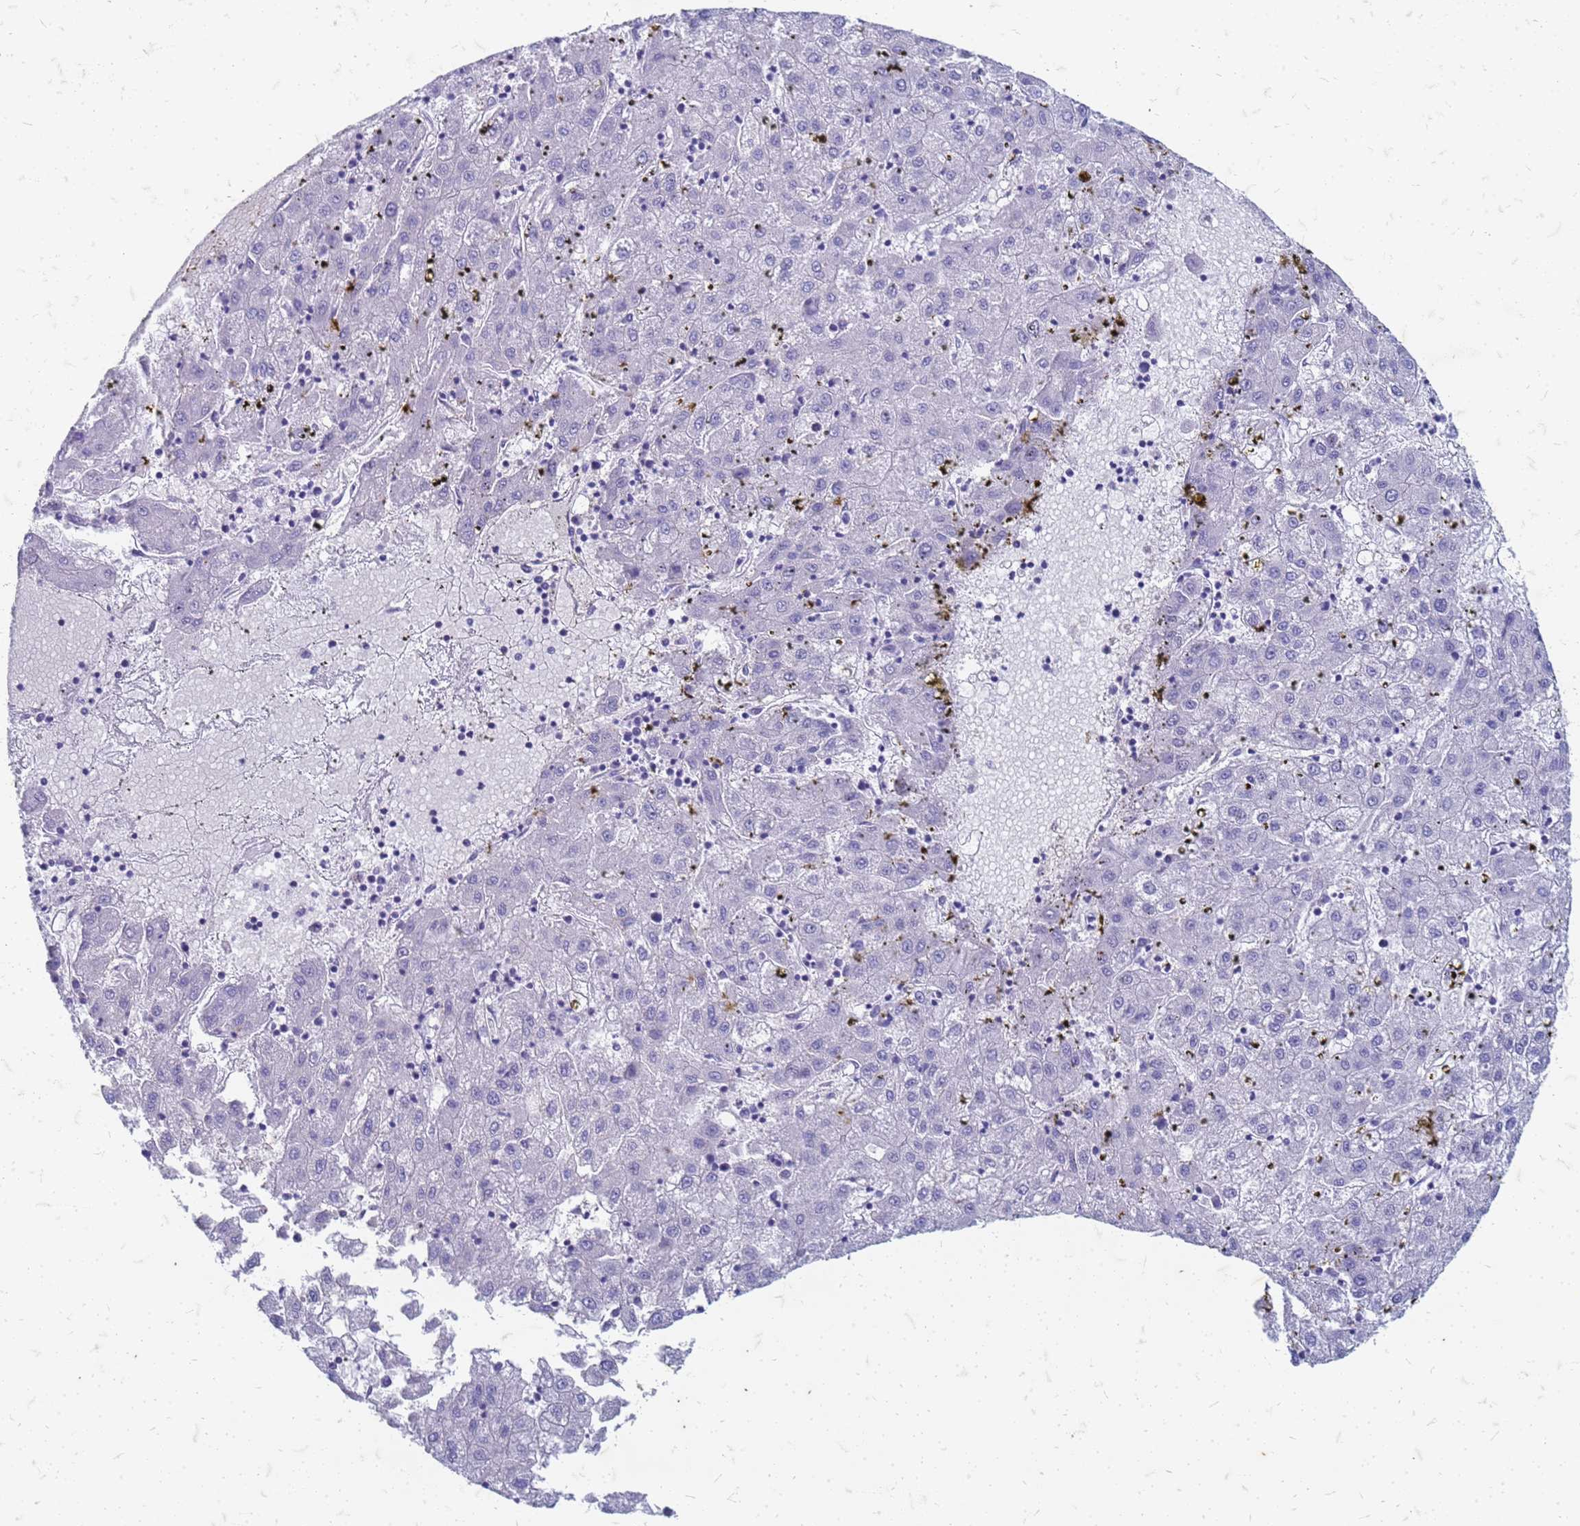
{"staining": {"intensity": "negative", "quantity": "none", "location": "none"}, "tissue": "liver cancer", "cell_type": "Tumor cells", "image_type": "cancer", "snomed": [{"axis": "morphology", "description": "Carcinoma, Hepatocellular, NOS"}, {"axis": "topography", "description": "Liver"}], "caption": "Tumor cells are negative for protein expression in human liver cancer.", "gene": "TRIM64B", "patient": {"sex": "male", "age": 72}}